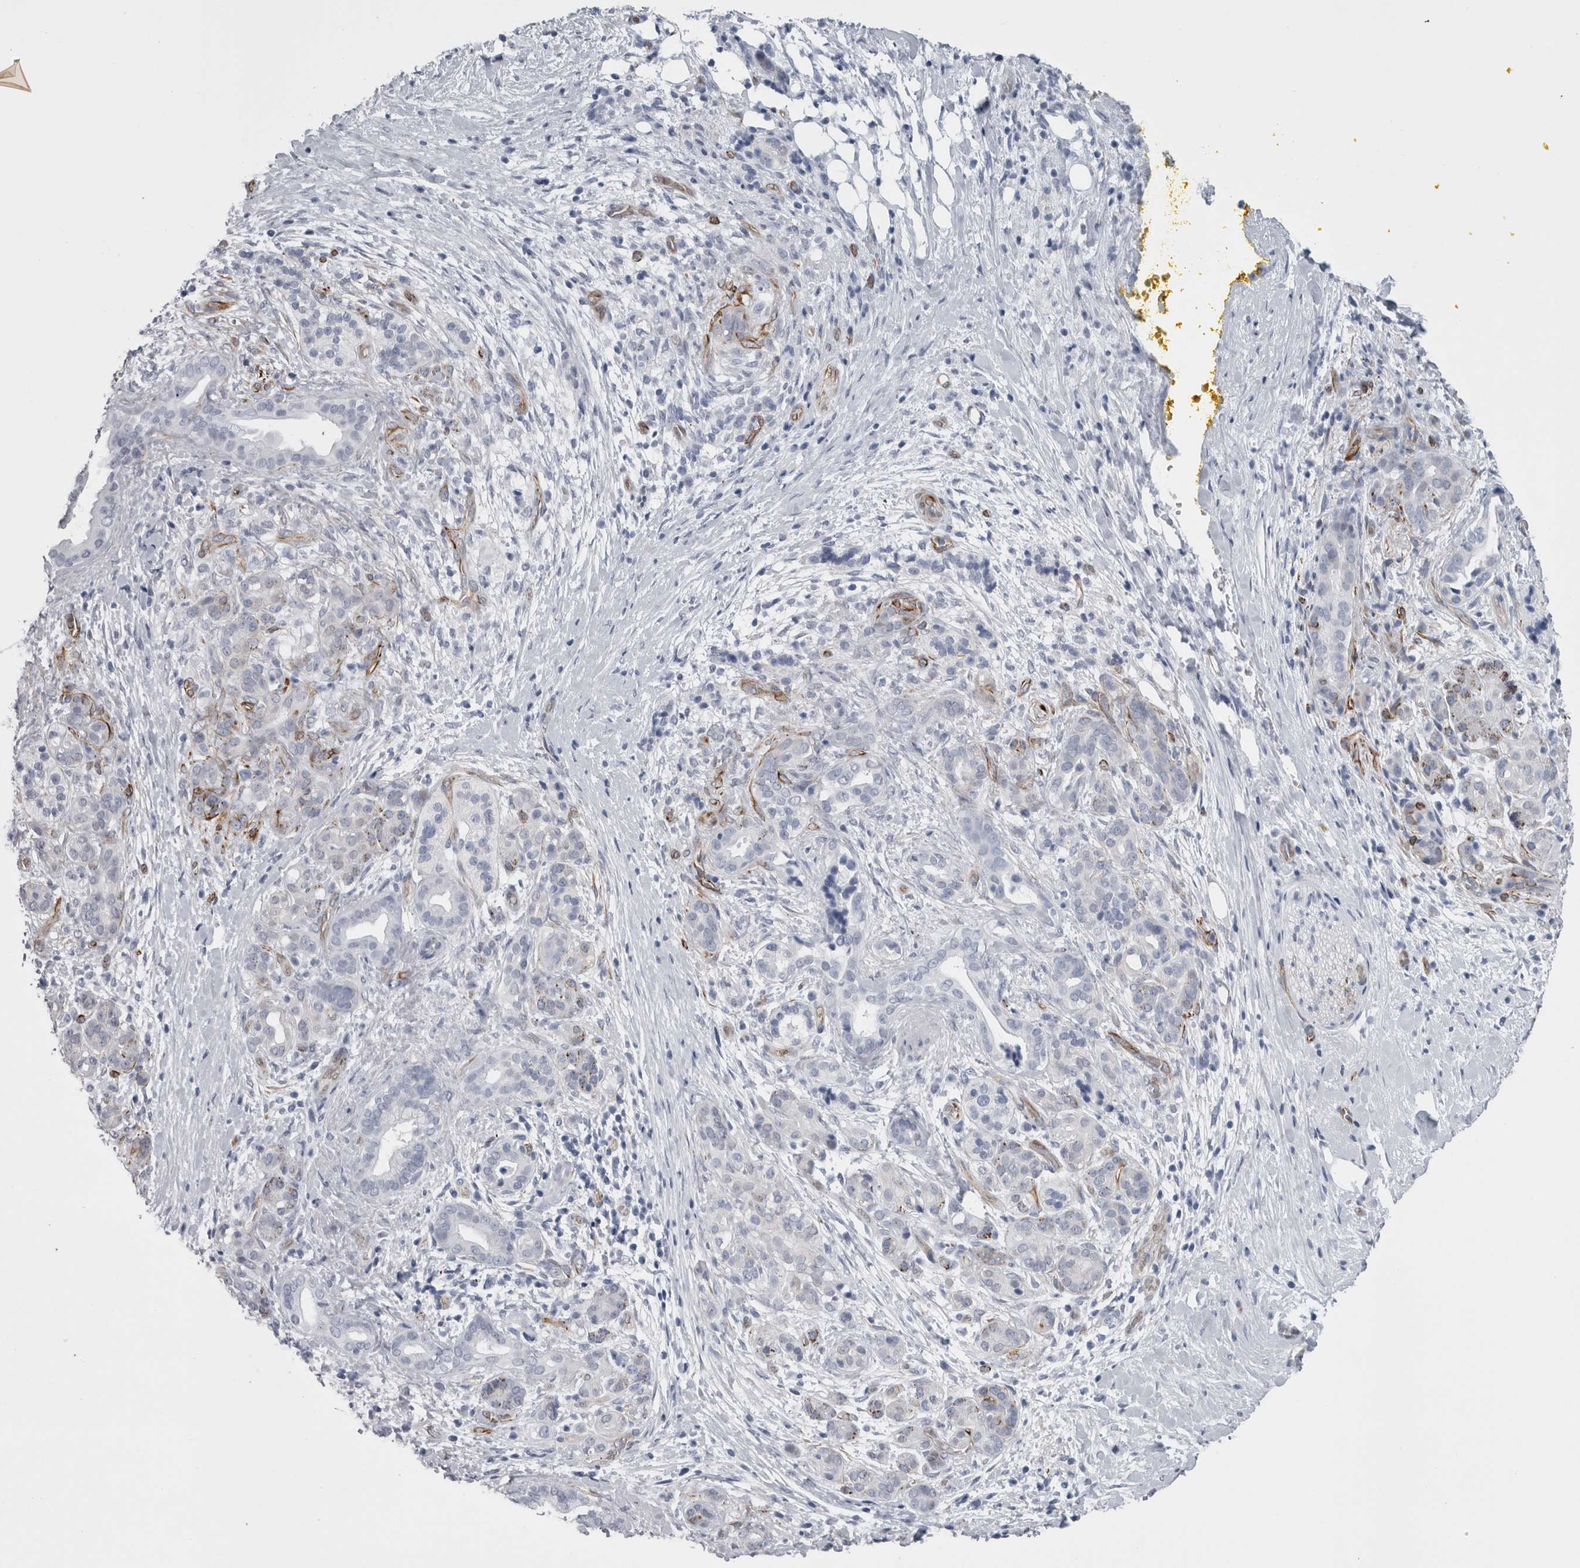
{"staining": {"intensity": "negative", "quantity": "none", "location": "none"}, "tissue": "pancreatic cancer", "cell_type": "Tumor cells", "image_type": "cancer", "snomed": [{"axis": "morphology", "description": "Adenocarcinoma, NOS"}, {"axis": "topography", "description": "Pancreas"}], "caption": "Immunohistochemistry photomicrograph of neoplastic tissue: human adenocarcinoma (pancreatic) stained with DAB shows no significant protein expression in tumor cells. Brightfield microscopy of immunohistochemistry (IHC) stained with DAB (brown) and hematoxylin (blue), captured at high magnification.", "gene": "VWDE", "patient": {"sex": "male", "age": 58}}